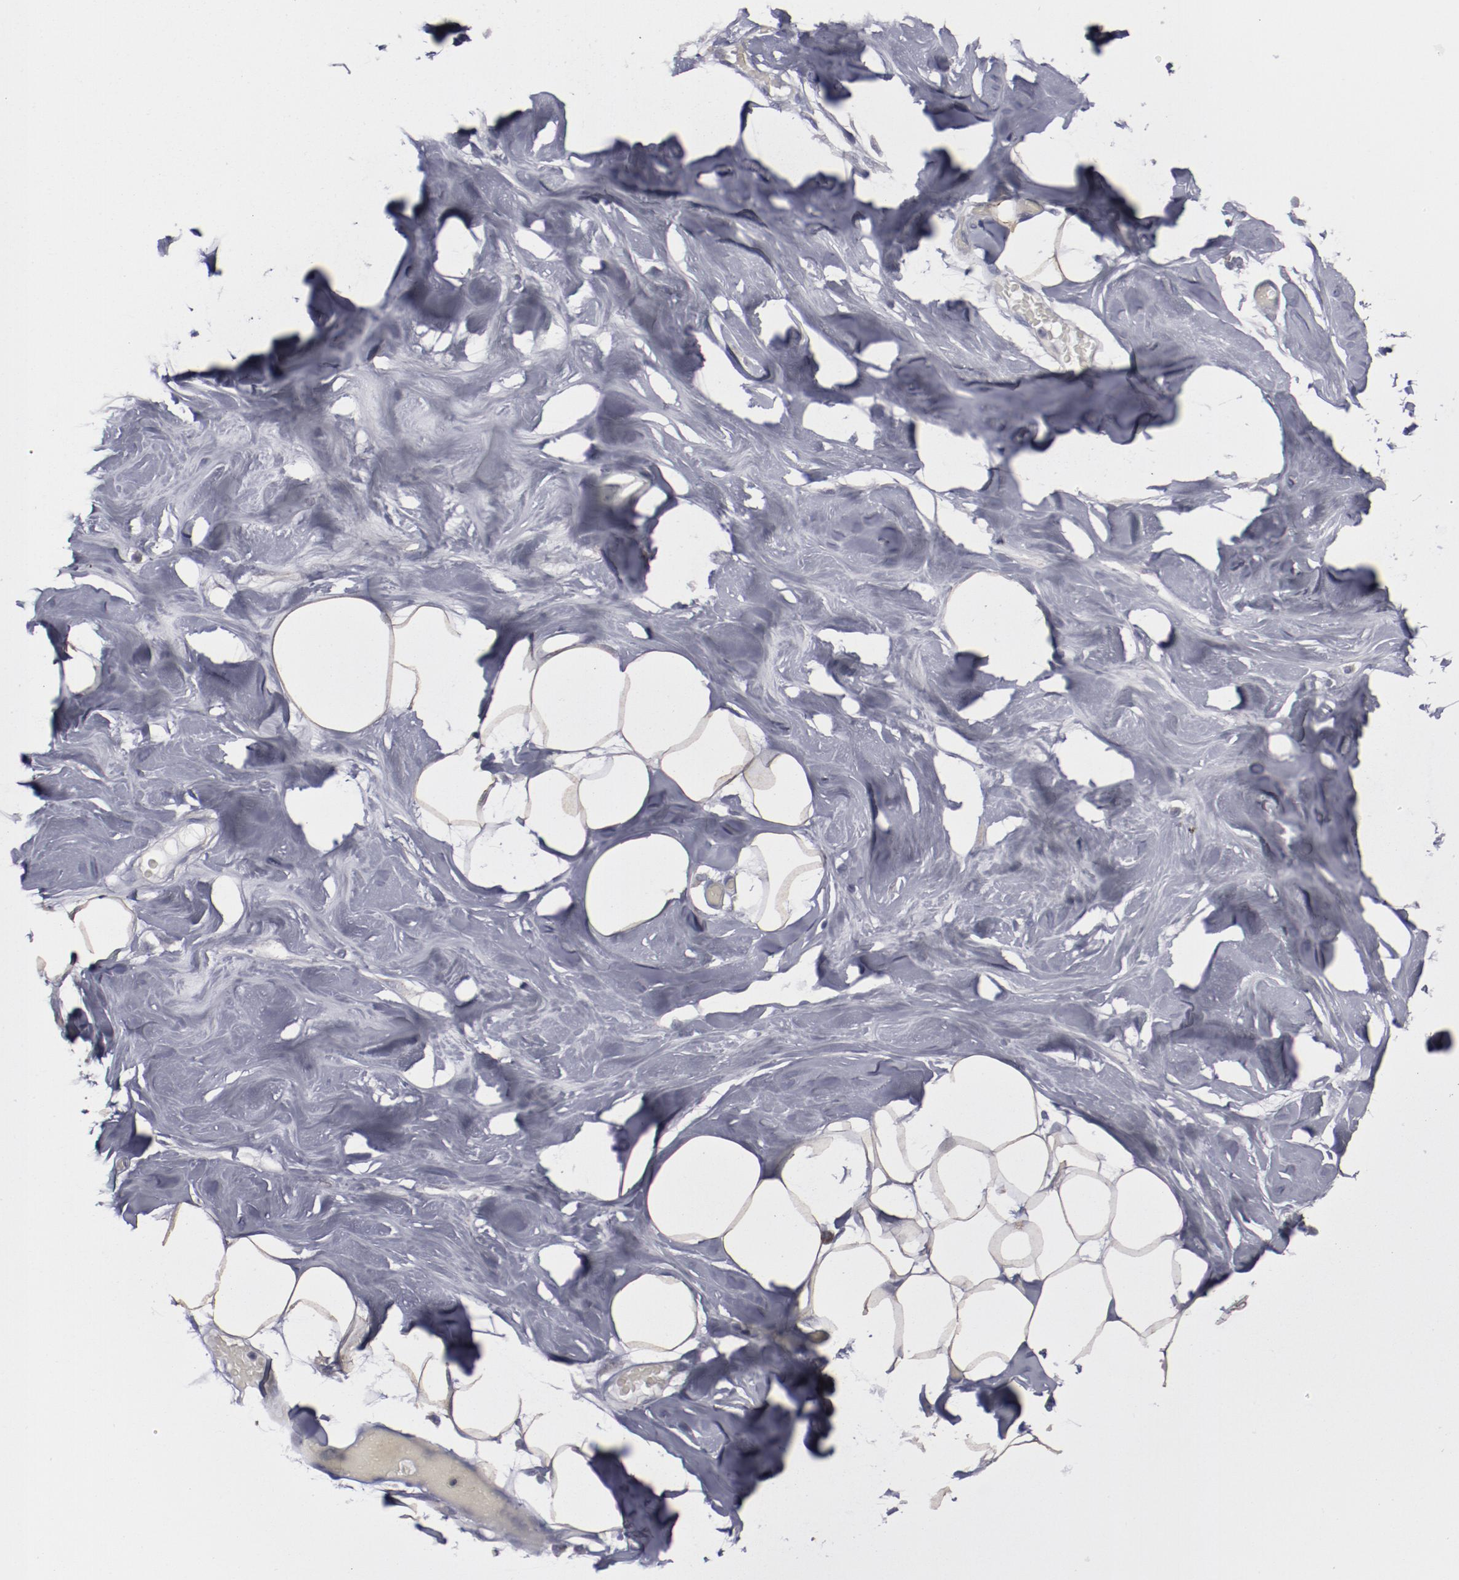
{"staining": {"intensity": "negative", "quantity": "none", "location": "none"}, "tissue": "breast", "cell_type": "Adipocytes", "image_type": "normal", "snomed": [{"axis": "morphology", "description": "Normal tissue, NOS"}, {"axis": "topography", "description": "Breast"}, {"axis": "topography", "description": "Soft tissue"}], "caption": "Immunohistochemistry of normal breast shows no staining in adipocytes.", "gene": "MYOM2", "patient": {"sex": "female", "age": 25}}